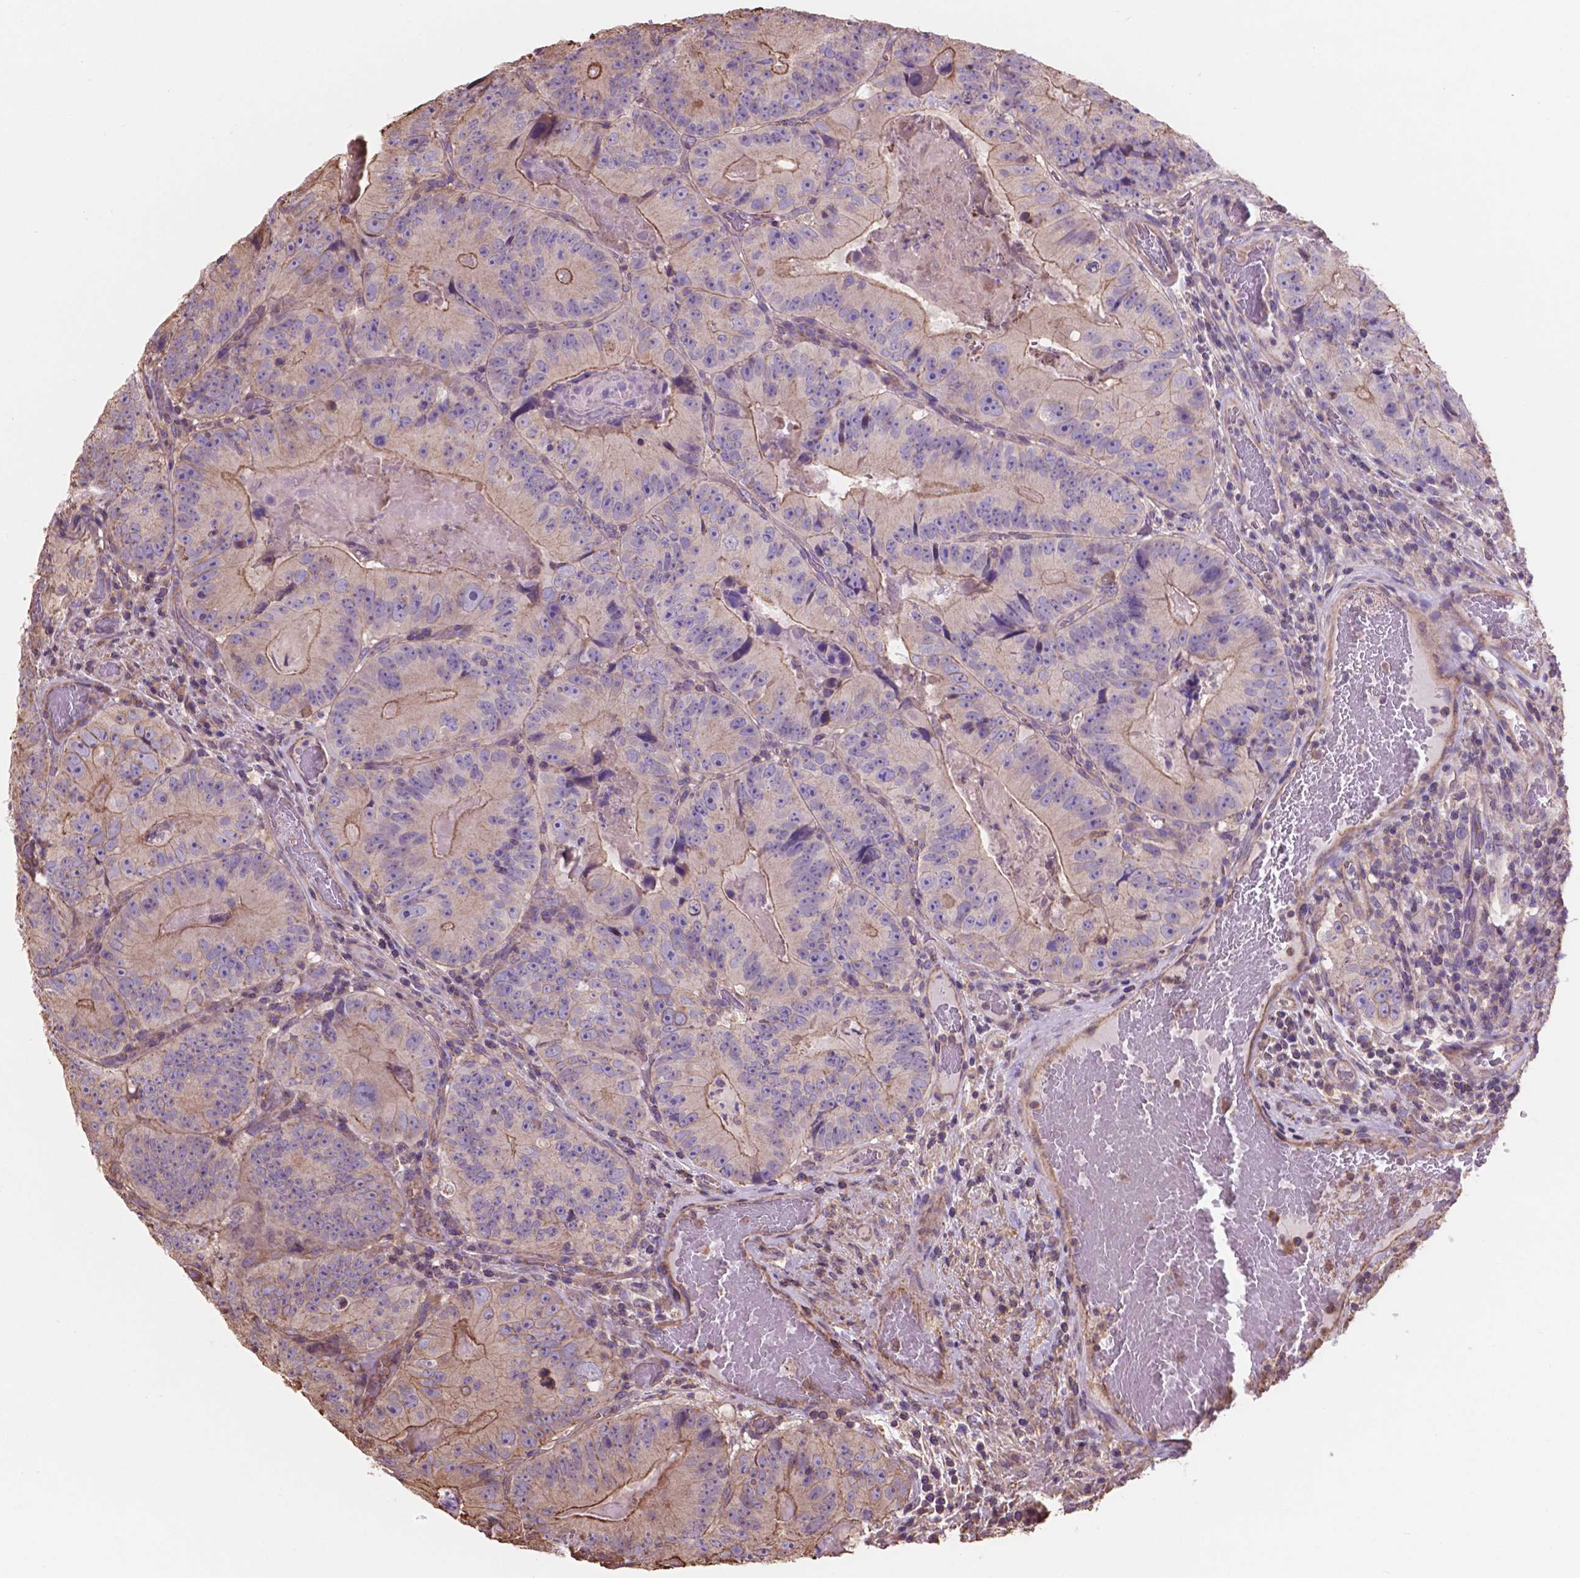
{"staining": {"intensity": "moderate", "quantity": "25%-75%", "location": "cytoplasmic/membranous"}, "tissue": "colorectal cancer", "cell_type": "Tumor cells", "image_type": "cancer", "snomed": [{"axis": "morphology", "description": "Adenocarcinoma, NOS"}, {"axis": "topography", "description": "Colon"}], "caption": "Colorectal cancer was stained to show a protein in brown. There is medium levels of moderate cytoplasmic/membranous expression in approximately 25%-75% of tumor cells.", "gene": "NIPA2", "patient": {"sex": "female", "age": 86}}